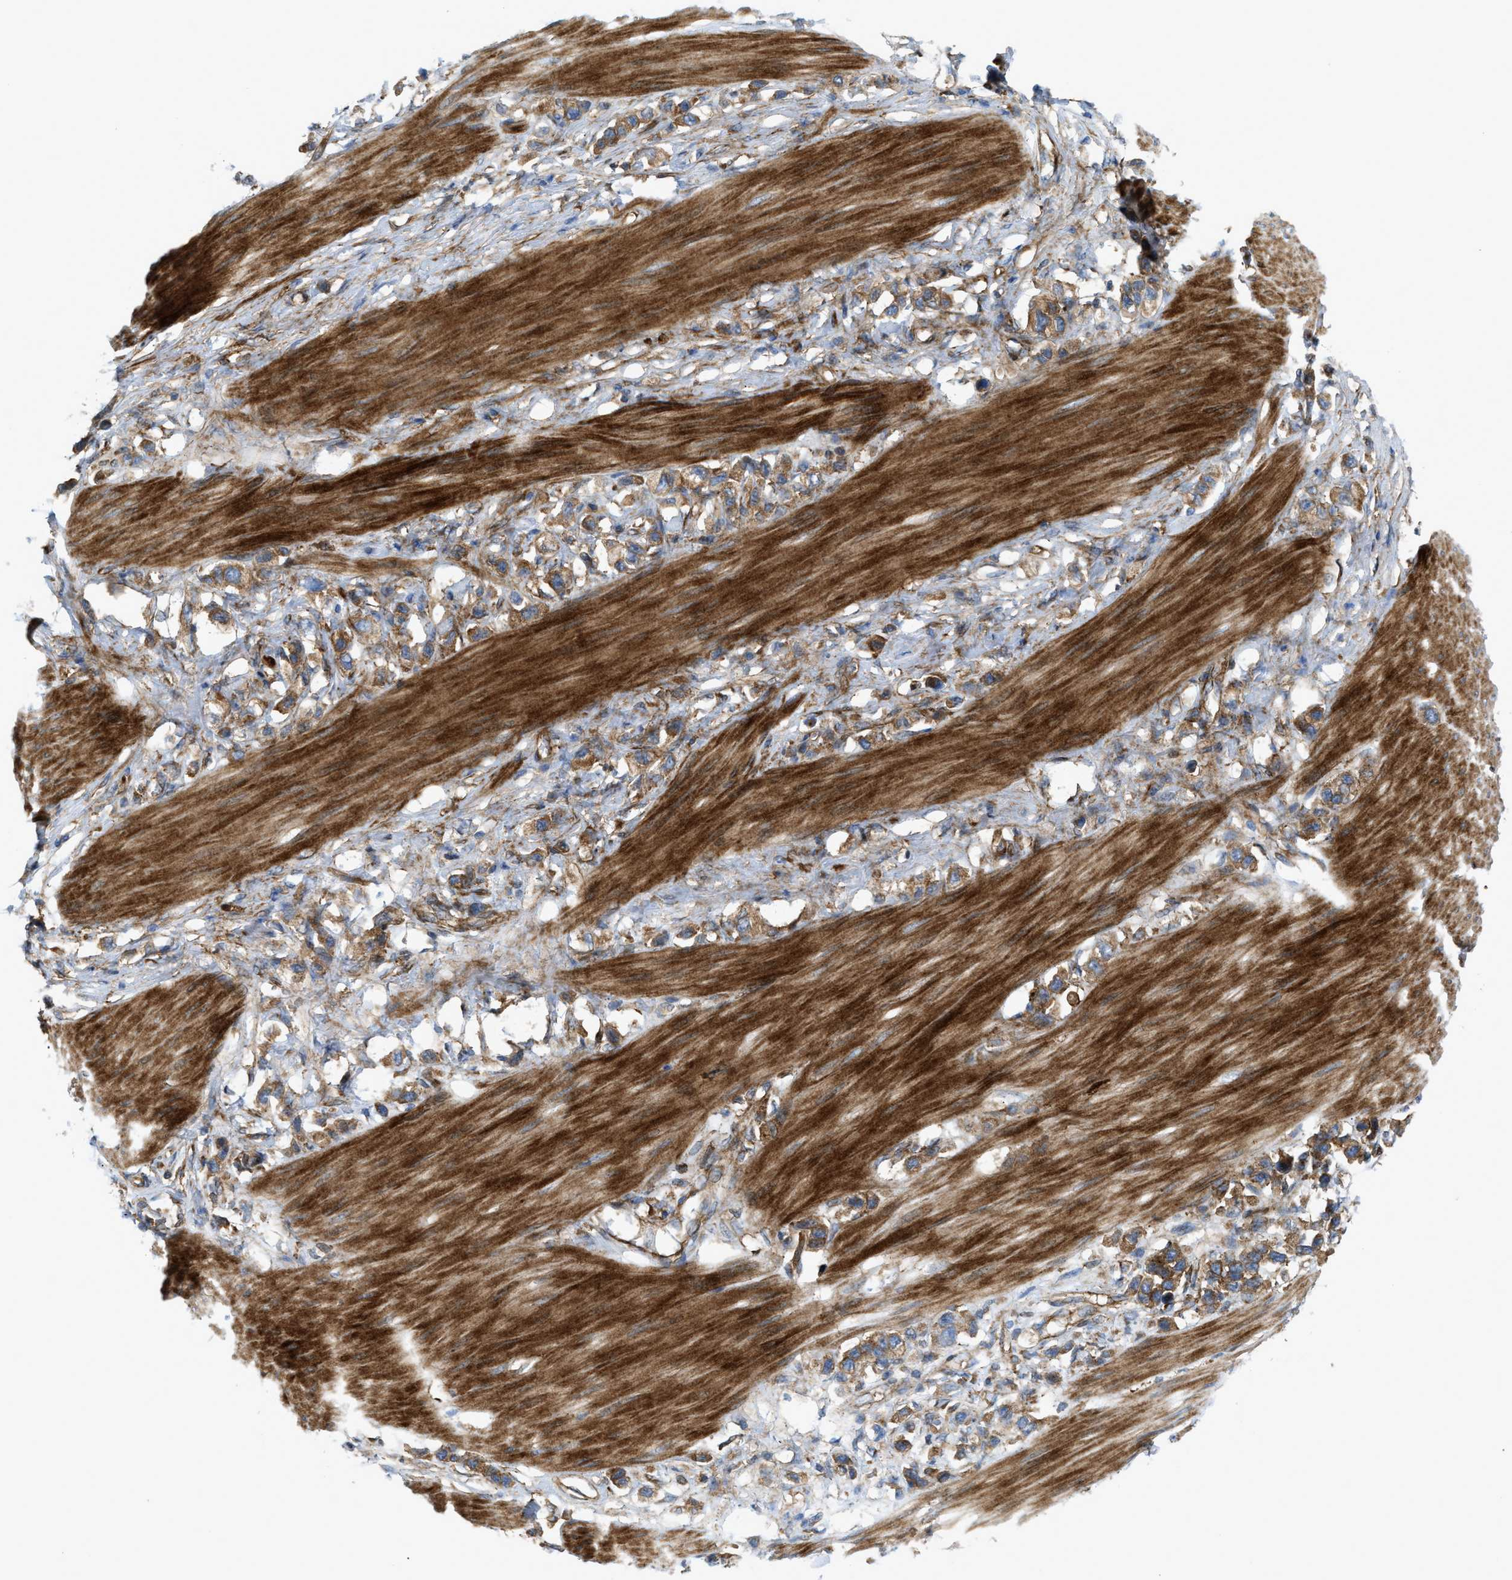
{"staining": {"intensity": "moderate", "quantity": ">75%", "location": "cytoplasmic/membranous"}, "tissue": "stomach cancer", "cell_type": "Tumor cells", "image_type": "cancer", "snomed": [{"axis": "morphology", "description": "Adenocarcinoma, NOS"}, {"axis": "topography", "description": "Stomach"}], "caption": "Immunohistochemistry histopathology image of adenocarcinoma (stomach) stained for a protein (brown), which demonstrates medium levels of moderate cytoplasmic/membranous expression in approximately >75% of tumor cells.", "gene": "PICALM", "patient": {"sex": "female", "age": 65}}